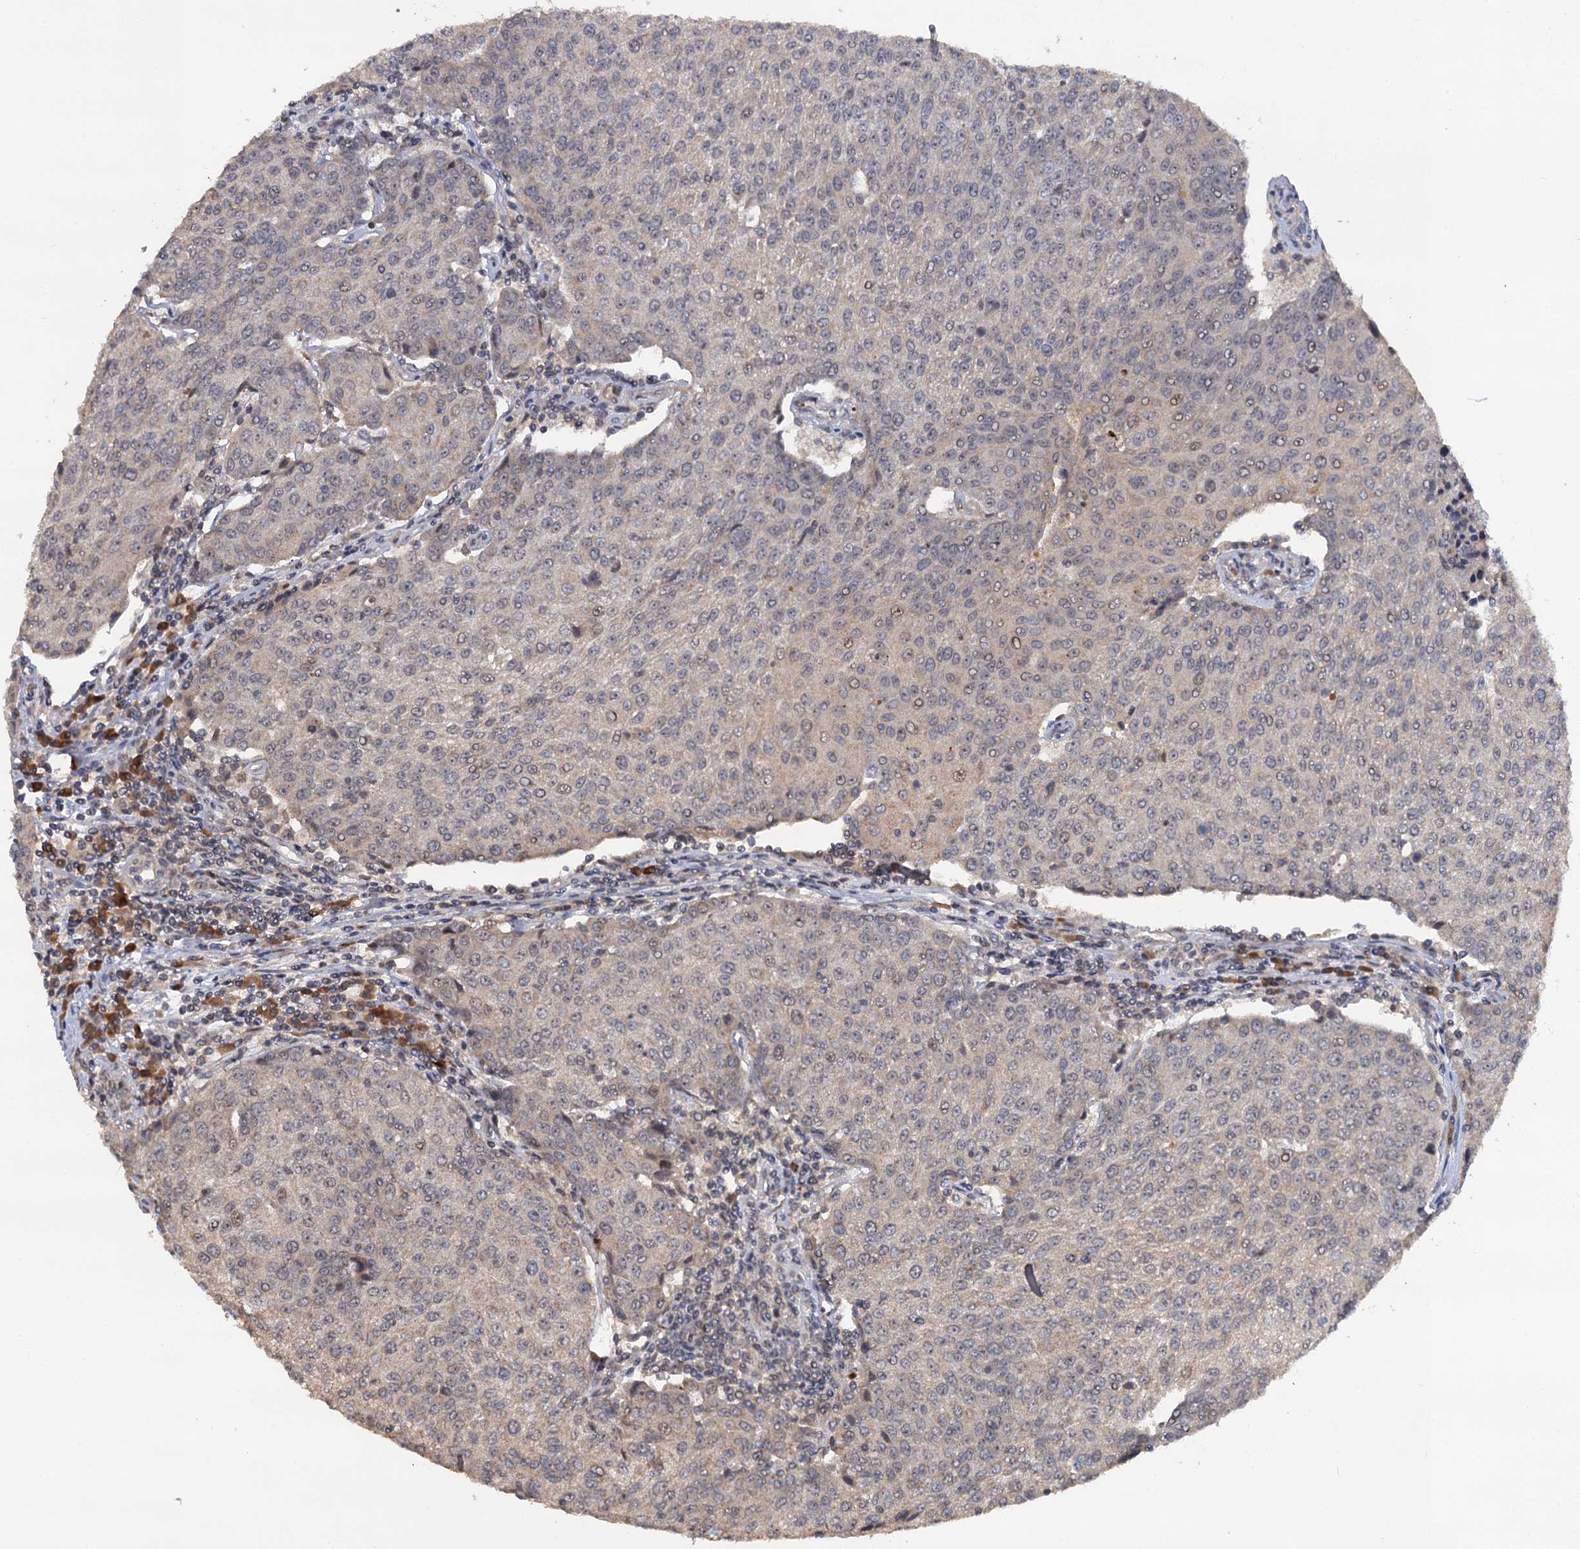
{"staining": {"intensity": "weak", "quantity": "<25%", "location": "nuclear"}, "tissue": "urothelial cancer", "cell_type": "Tumor cells", "image_type": "cancer", "snomed": [{"axis": "morphology", "description": "Urothelial carcinoma, High grade"}, {"axis": "topography", "description": "Urinary bladder"}], "caption": "Tumor cells are negative for protein expression in human urothelial carcinoma (high-grade).", "gene": "LRRC63", "patient": {"sex": "female", "age": 85}}